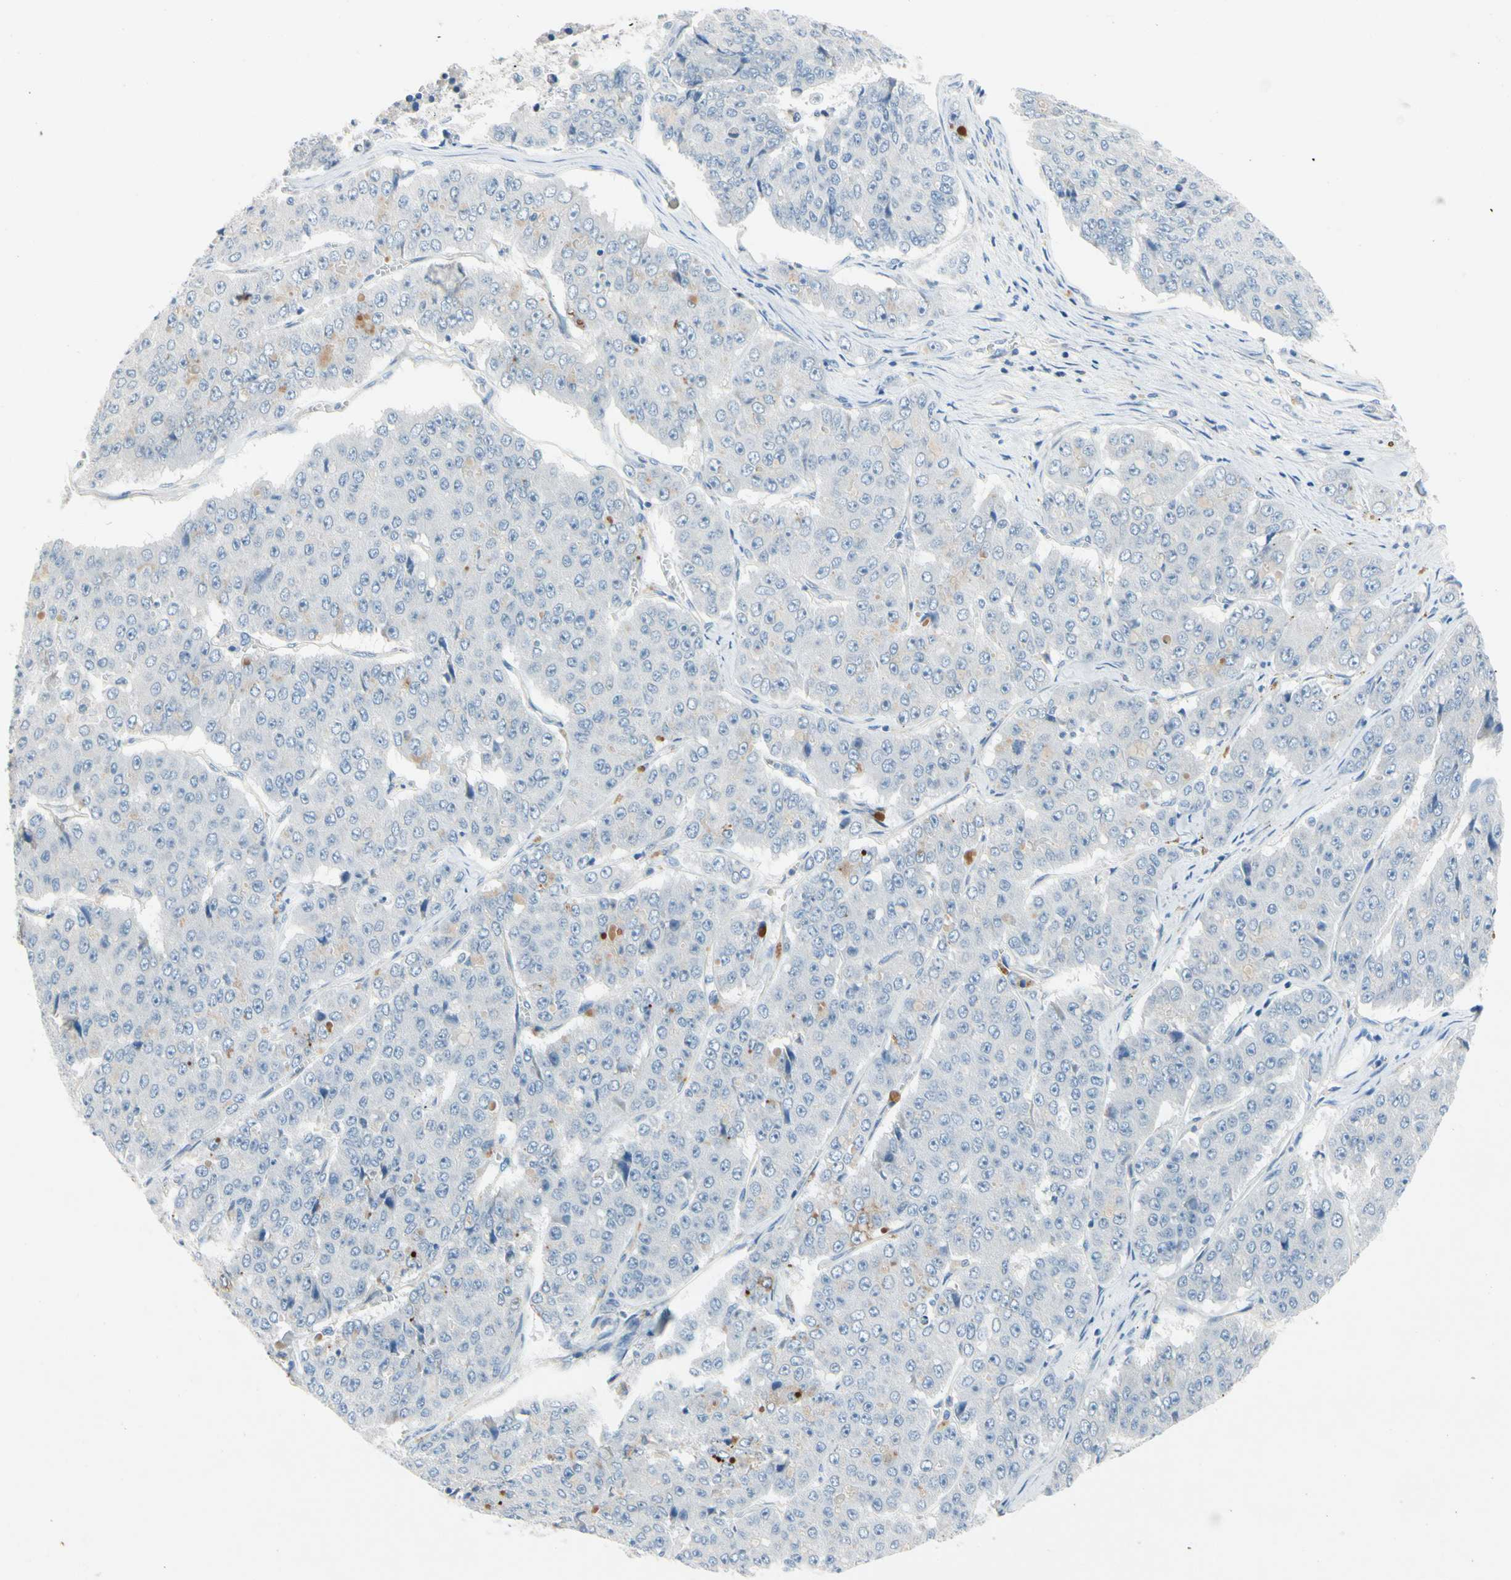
{"staining": {"intensity": "negative", "quantity": "none", "location": "none"}, "tissue": "pancreatic cancer", "cell_type": "Tumor cells", "image_type": "cancer", "snomed": [{"axis": "morphology", "description": "Adenocarcinoma, NOS"}, {"axis": "topography", "description": "Pancreas"}], "caption": "Image shows no significant protein staining in tumor cells of pancreatic cancer (adenocarcinoma).", "gene": "CNDP1", "patient": {"sex": "male", "age": 50}}